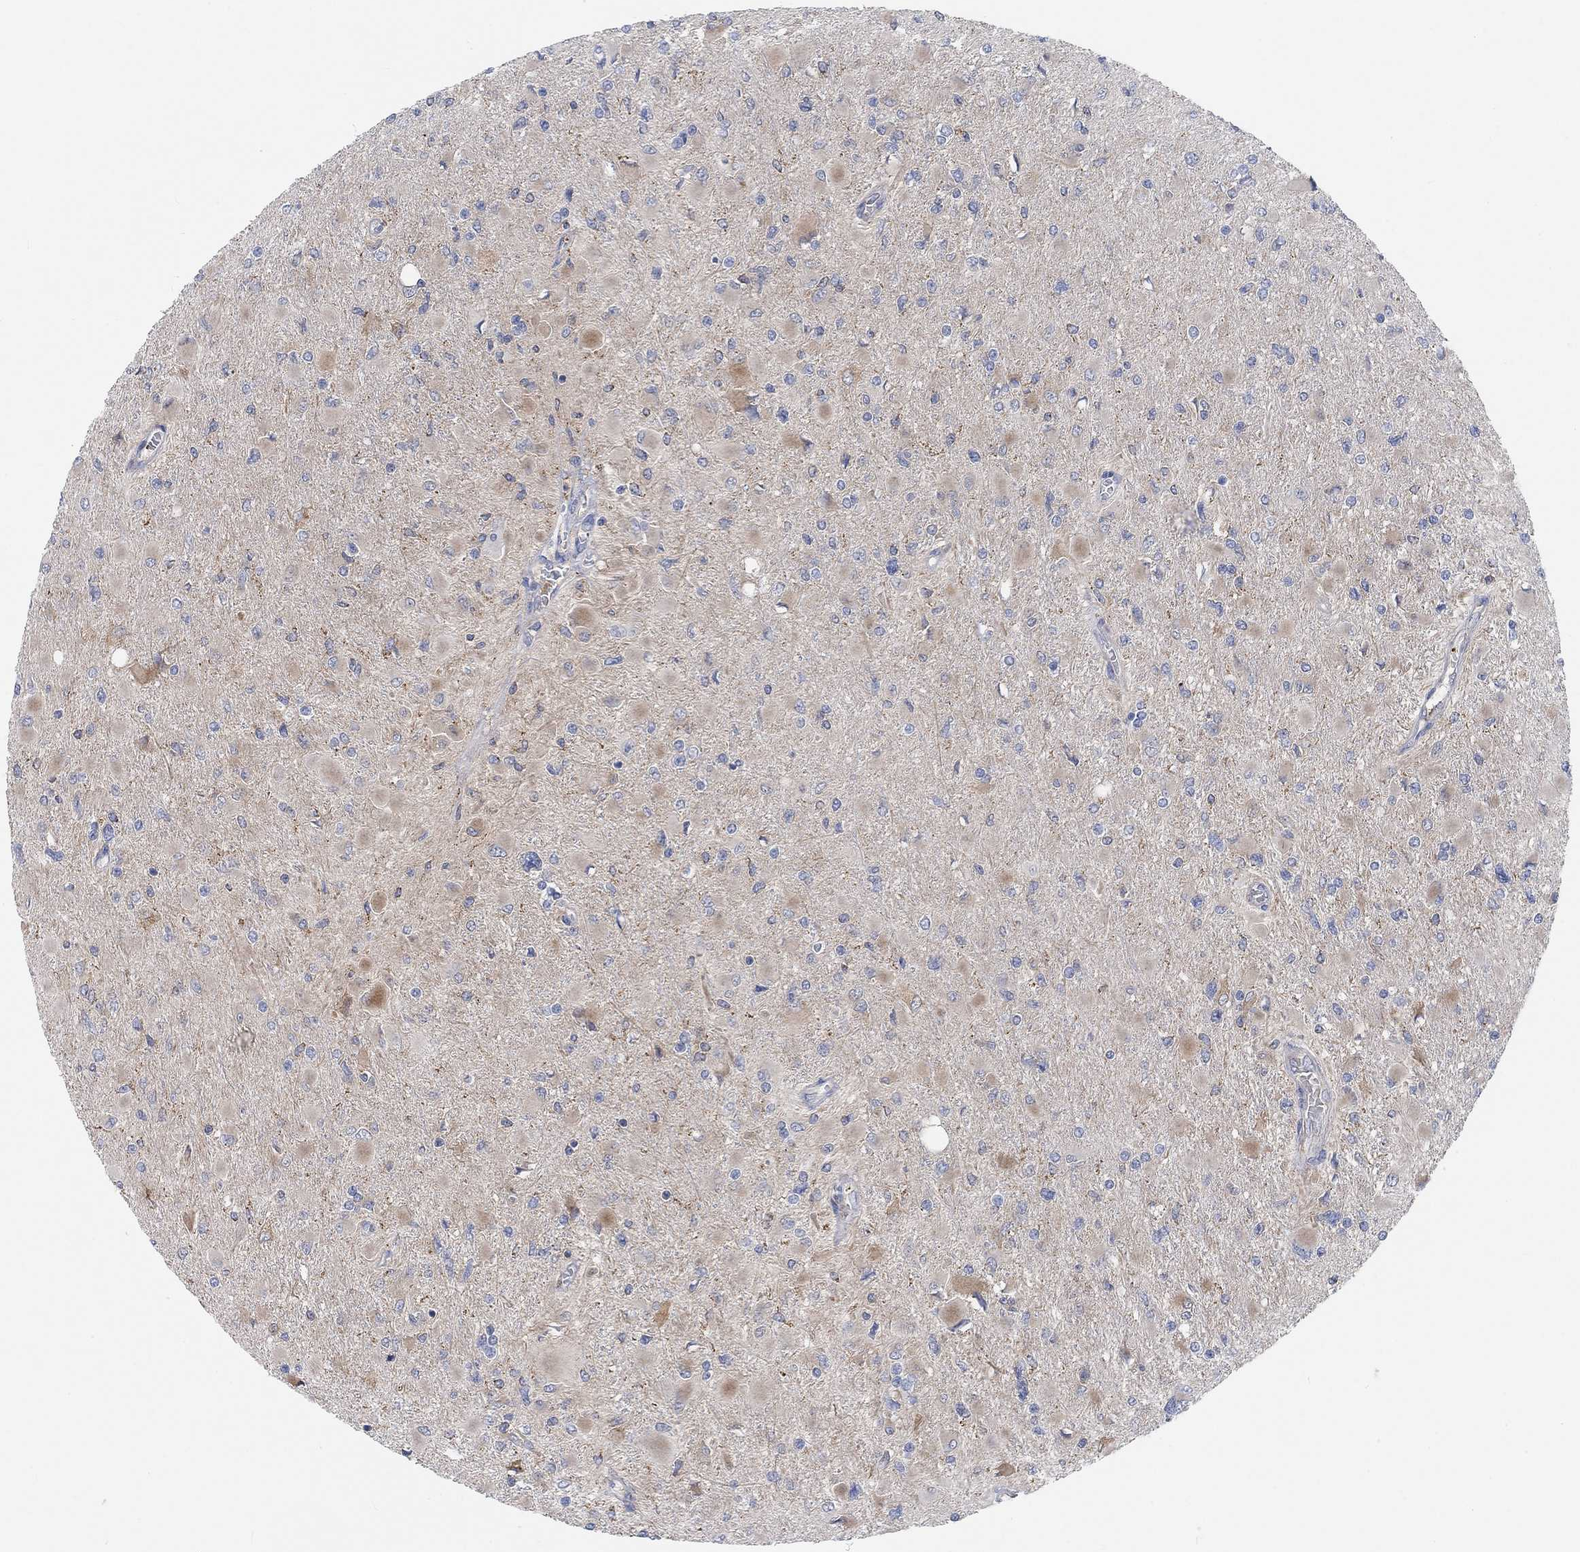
{"staining": {"intensity": "negative", "quantity": "none", "location": "none"}, "tissue": "glioma", "cell_type": "Tumor cells", "image_type": "cancer", "snomed": [{"axis": "morphology", "description": "Glioma, malignant, High grade"}, {"axis": "topography", "description": "Cerebral cortex"}], "caption": "This is an immunohistochemistry micrograph of malignant high-grade glioma. There is no positivity in tumor cells.", "gene": "PMFBP1", "patient": {"sex": "female", "age": 36}}